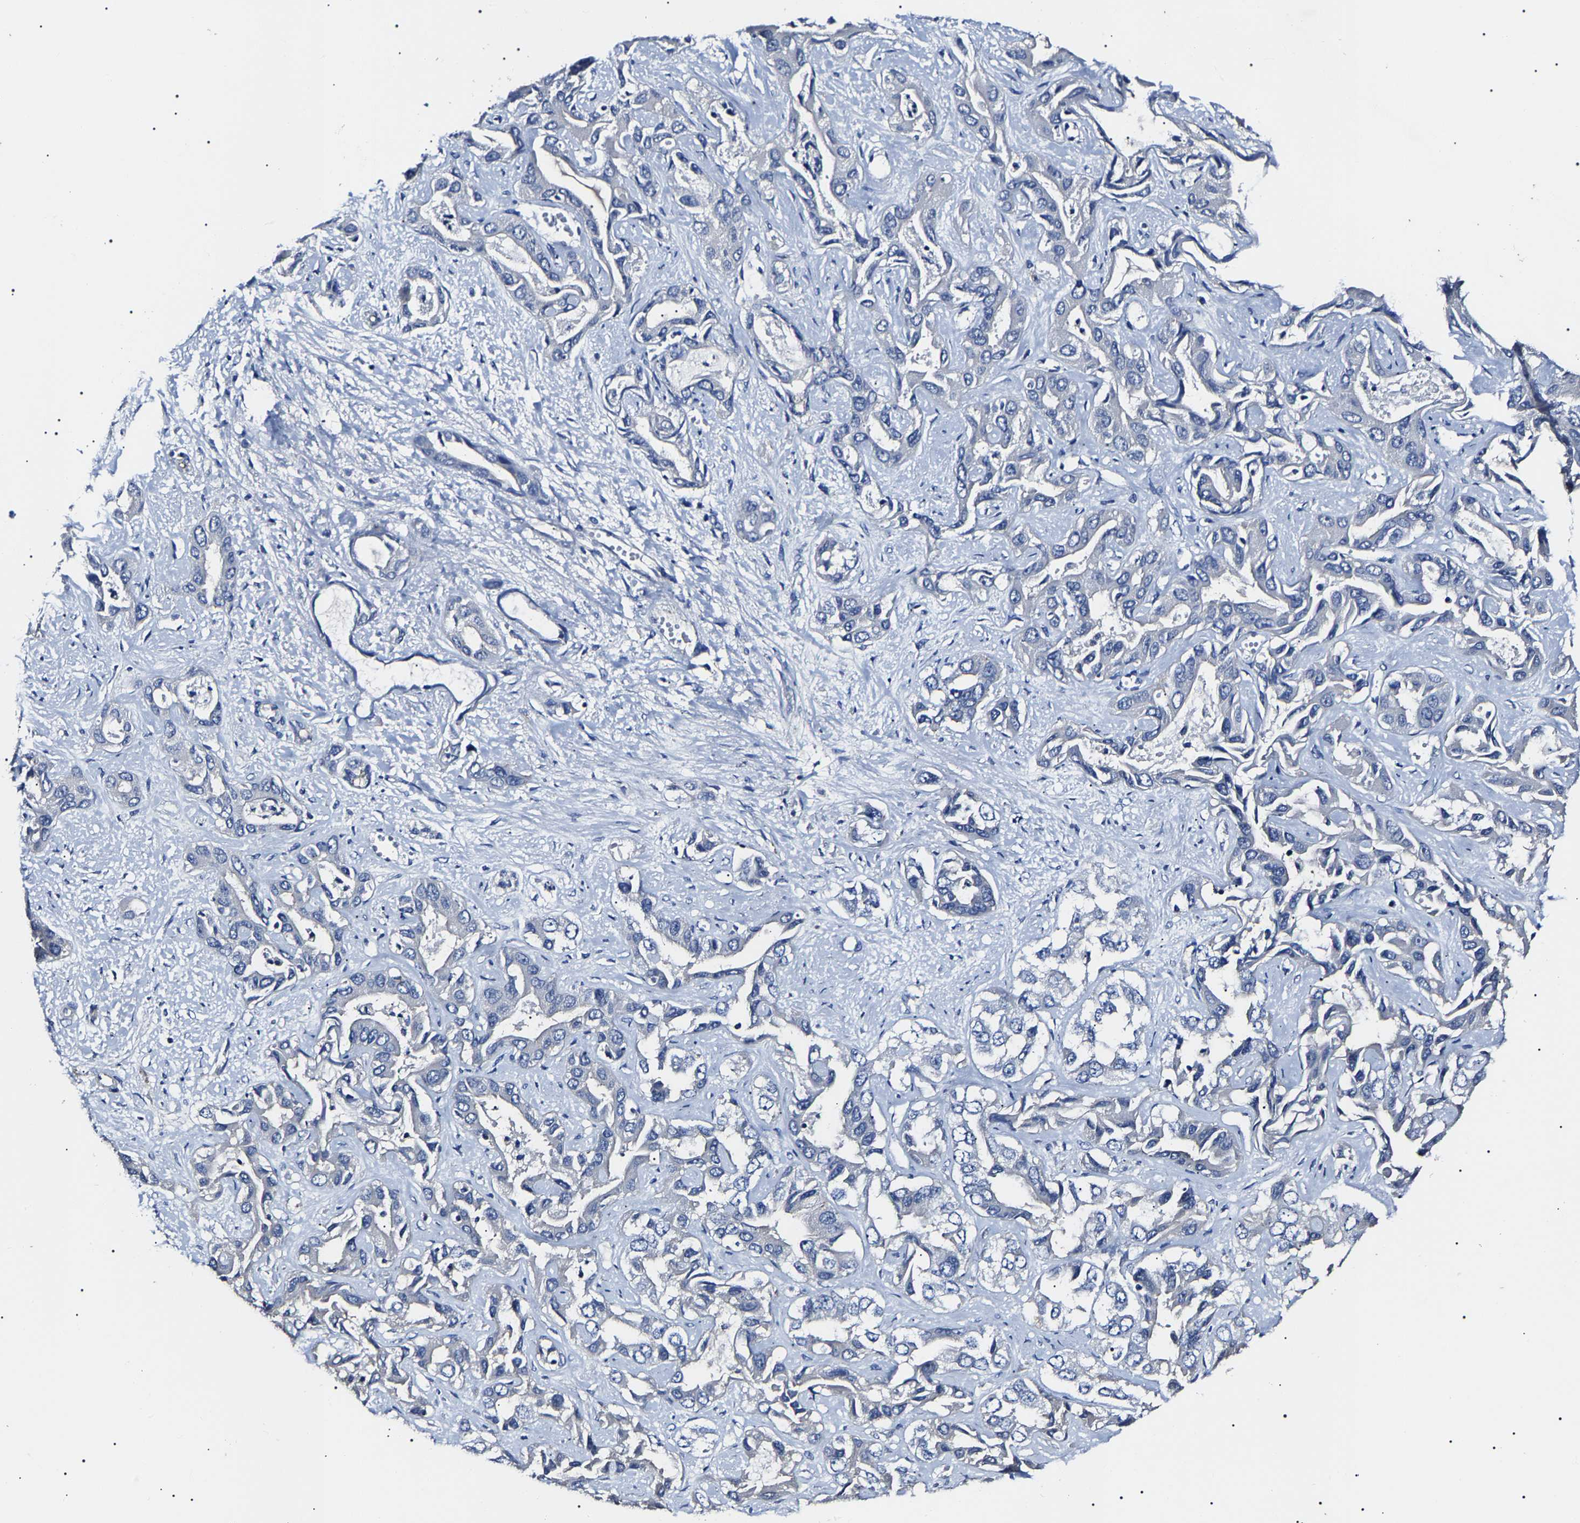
{"staining": {"intensity": "negative", "quantity": "none", "location": "none"}, "tissue": "liver cancer", "cell_type": "Tumor cells", "image_type": "cancer", "snomed": [{"axis": "morphology", "description": "Cholangiocarcinoma"}, {"axis": "topography", "description": "Liver"}], "caption": "Image shows no protein staining in tumor cells of liver cholangiocarcinoma tissue.", "gene": "KLHL42", "patient": {"sex": "female", "age": 52}}